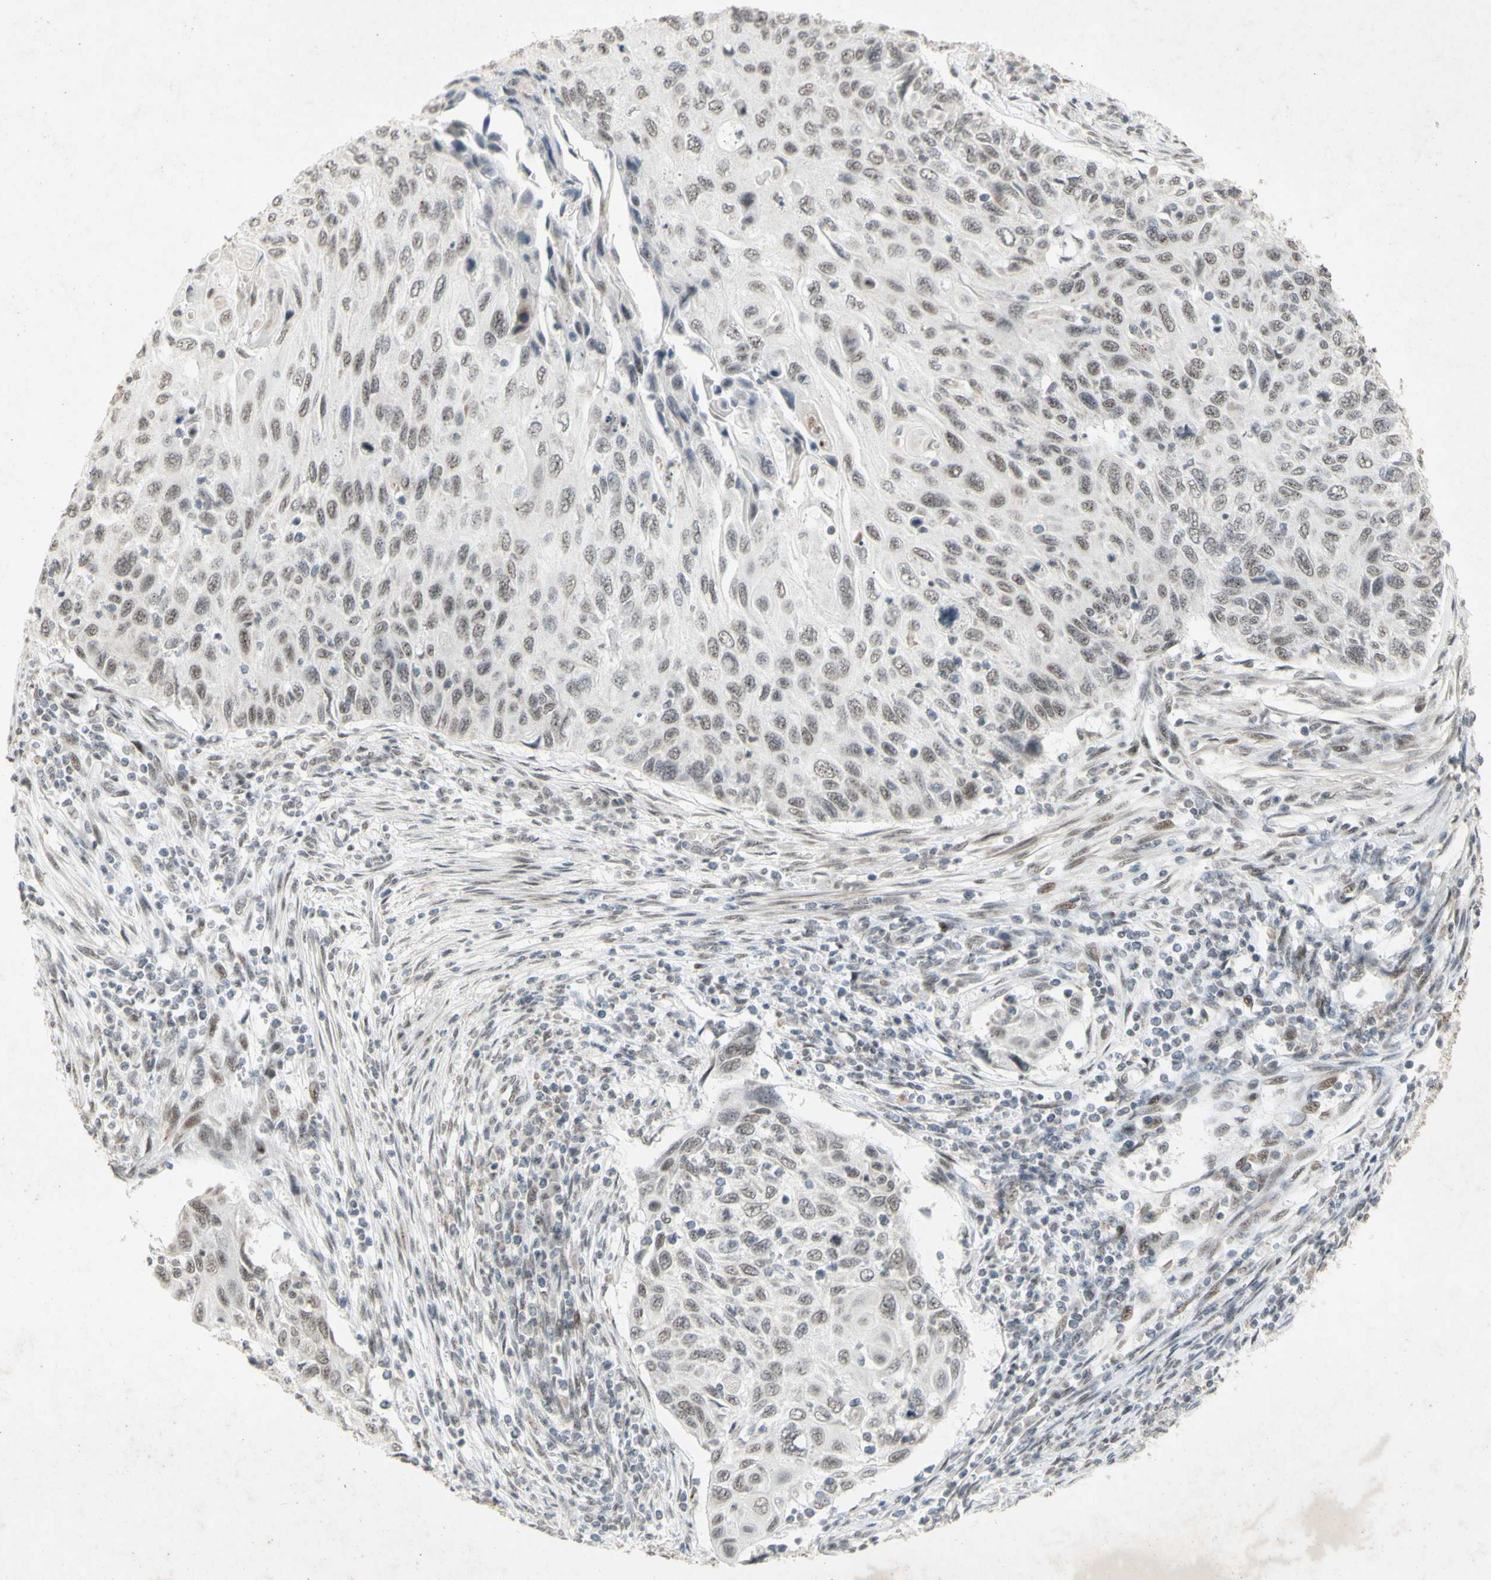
{"staining": {"intensity": "weak", "quantity": "25%-75%", "location": "nuclear"}, "tissue": "cervical cancer", "cell_type": "Tumor cells", "image_type": "cancer", "snomed": [{"axis": "morphology", "description": "Squamous cell carcinoma, NOS"}, {"axis": "topography", "description": "Cervix"}], "caption": "This is a photomicrograph of immunohistochemistry staining of cervical squamous cell carcinoma, which shows weak expression in the nuclear of tumor cells.", "gene": "CENPB", "patient": {"sex": "female", "age": 70}}